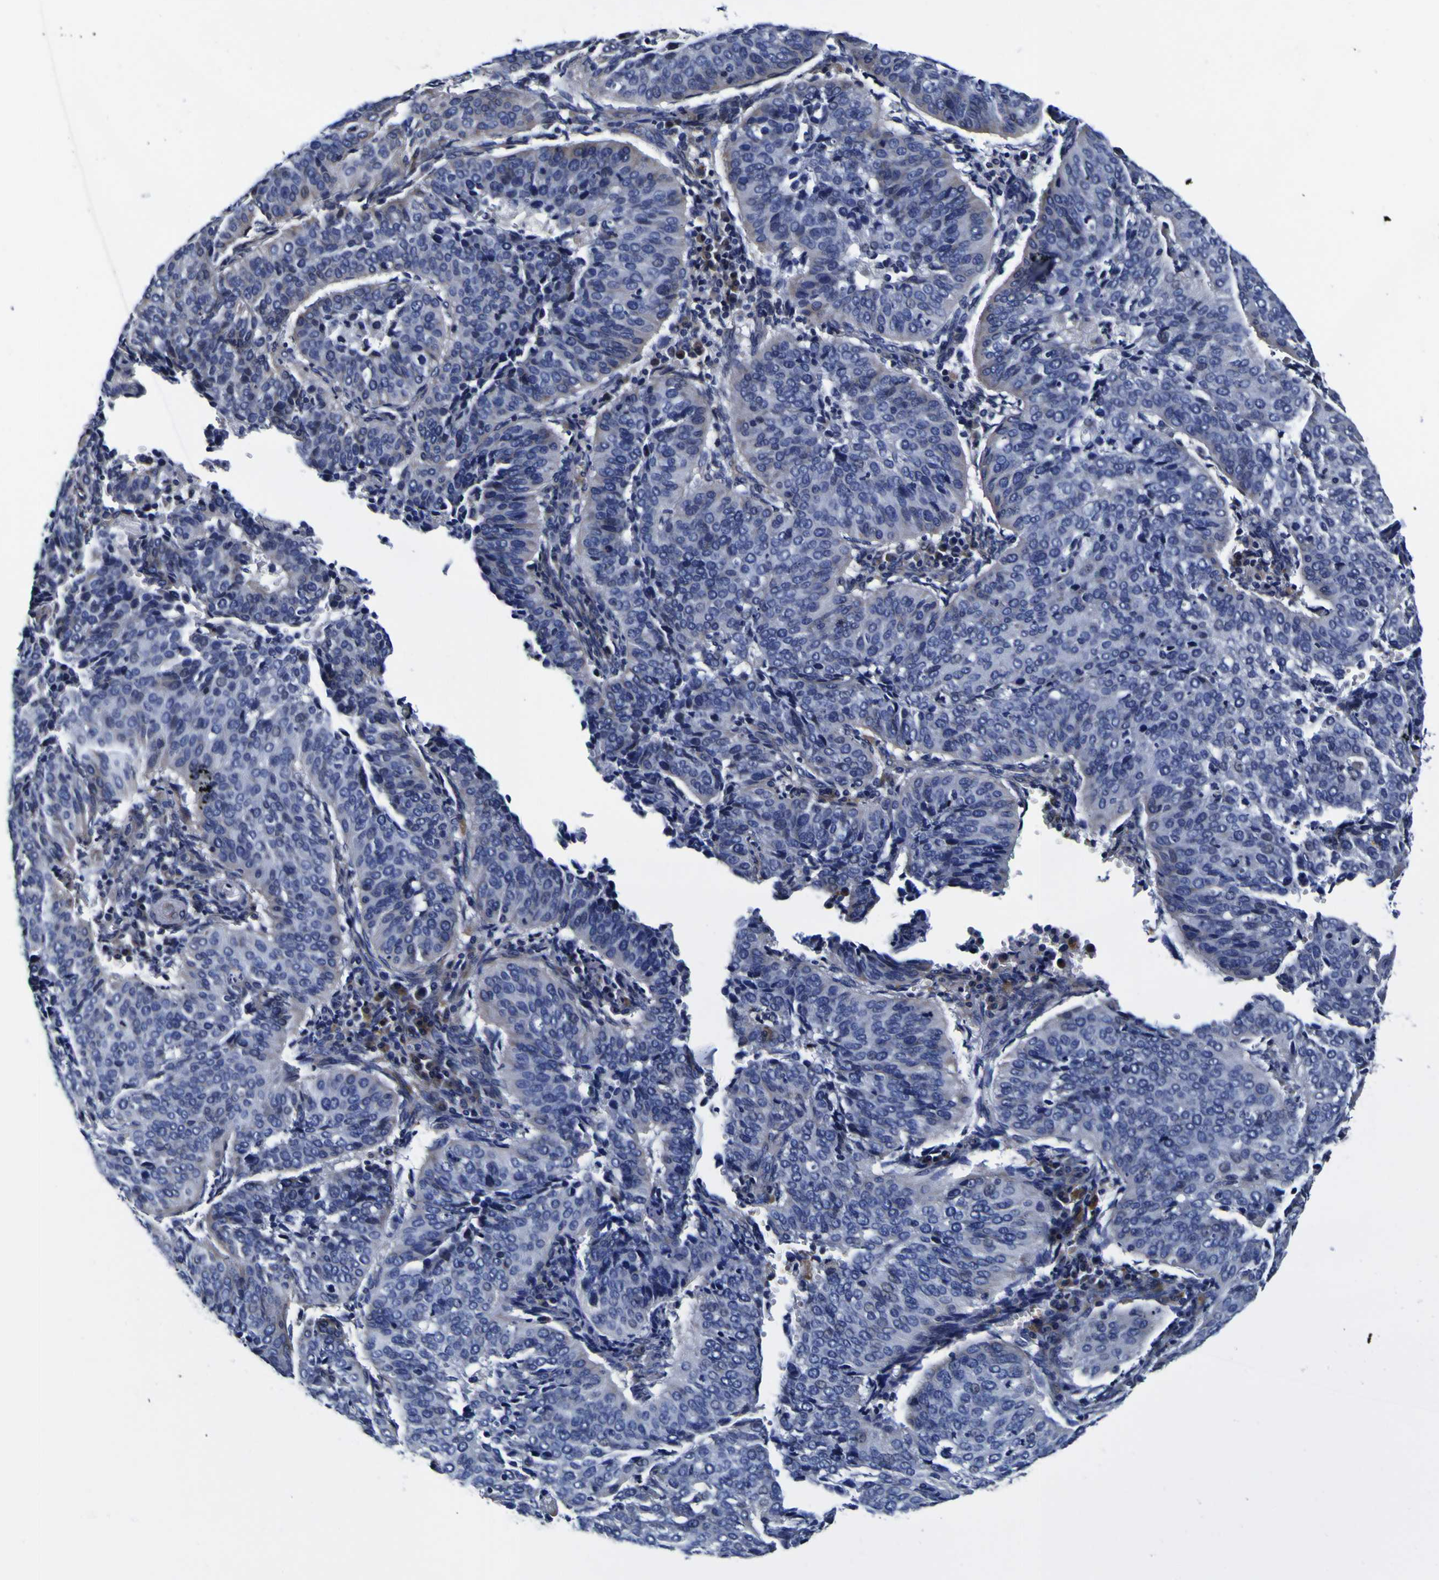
{"staining": {"intensity": "moderate", "quantity": "<25%", "location": "cytoplasmic/membranous"}, "tissue": "cervical cancer", "cell_type": "Tumor cells", "image_type": "cancer", "snomed": [{"axis": "morphology", "description": "Normal tissue, NOS"}, {"axis": "morphology", "description": "Squamous cell carcinoma, NOS"}, {"axis": "topography", "description": "Cervix"}], "caption": "Protein expression analysis of cervical squamous cell carcinoma shows moderate cytoplasmic/membranous expression in approximately <25% of tumor cells.", "gene": "PDLIM4", "patient": {"sex": "female", "age": 39}}